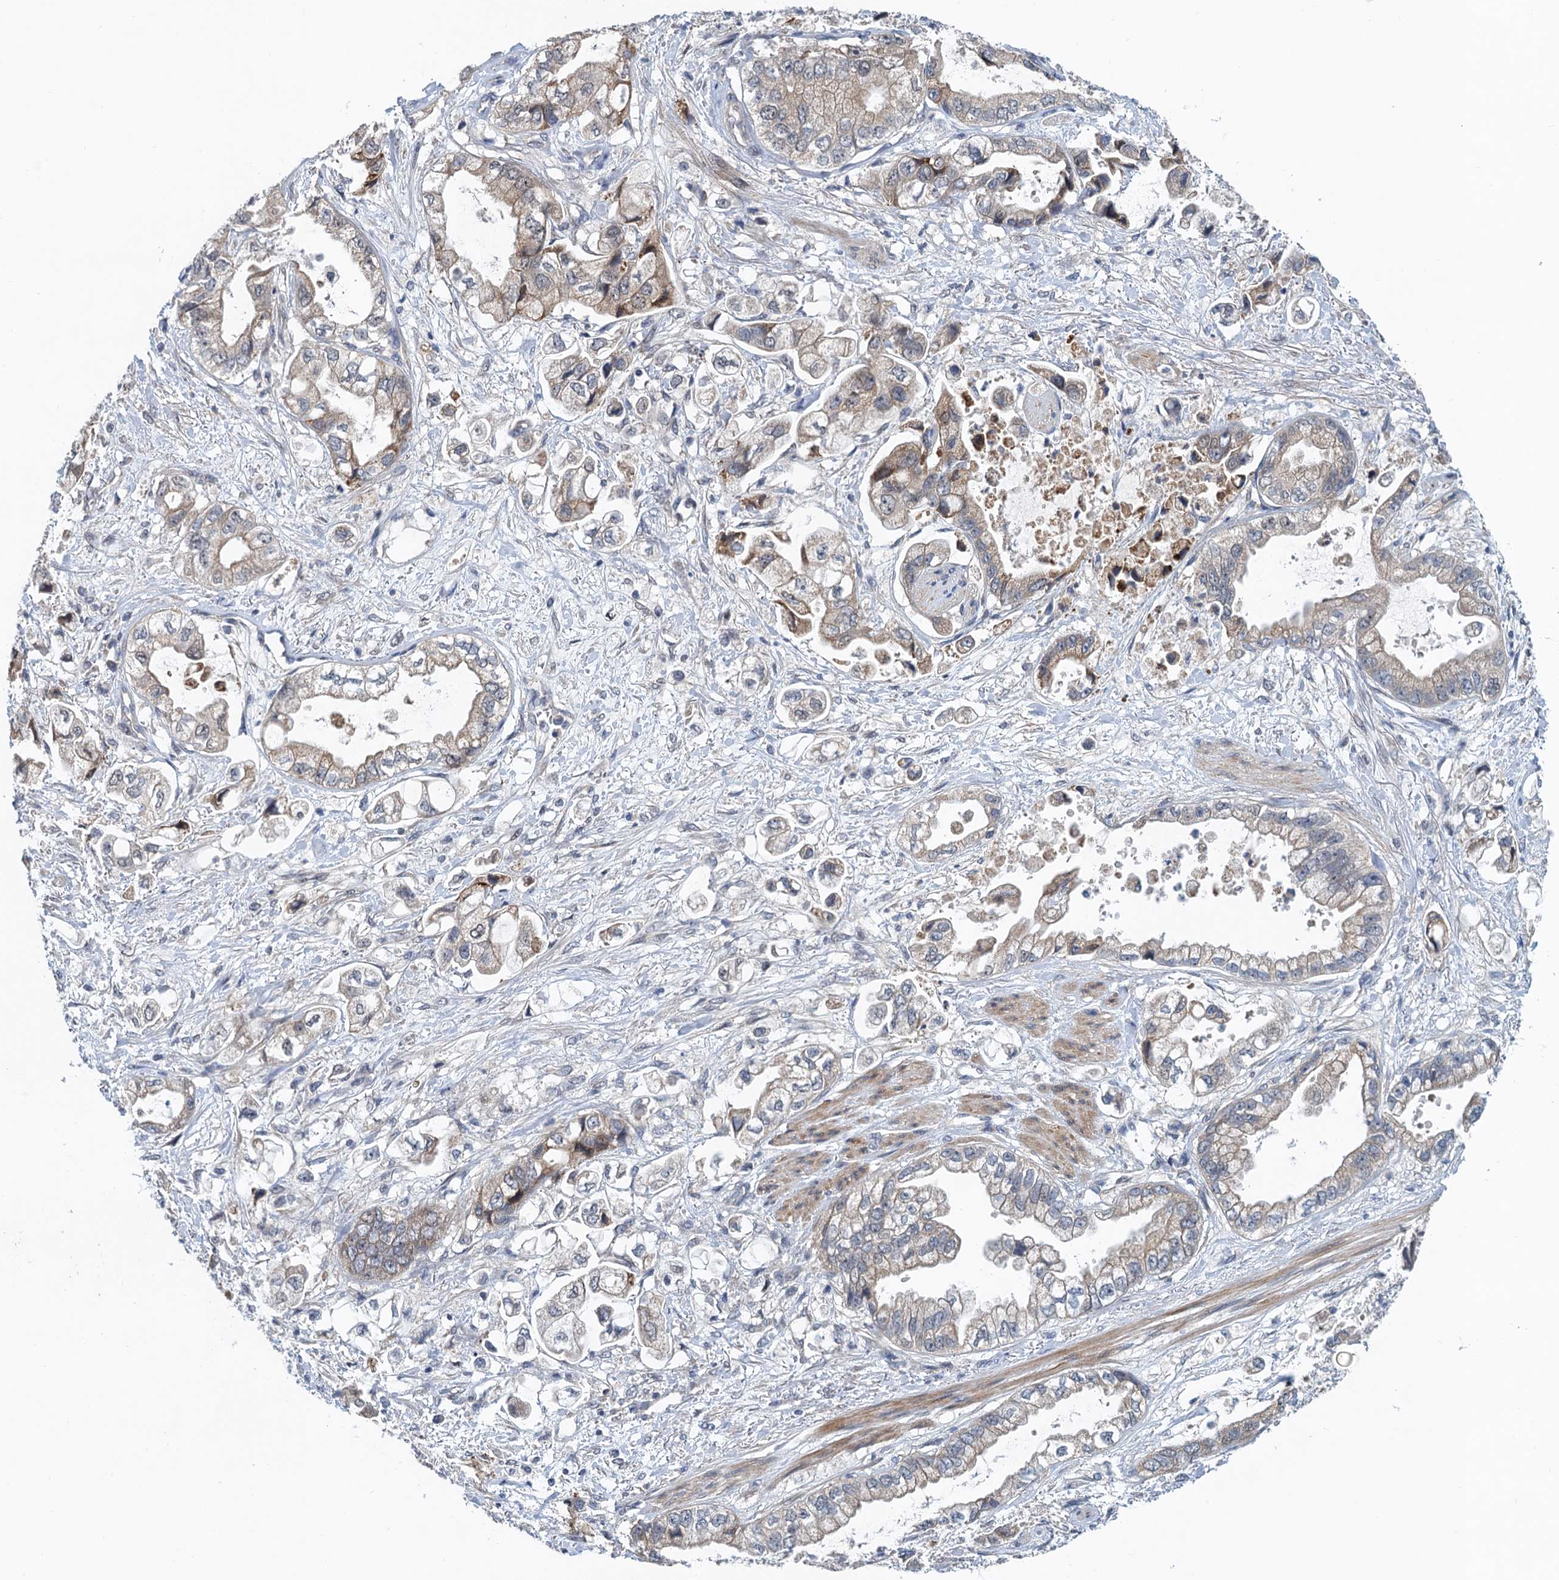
{"staining": {"intensity": "weak", "quantity": "<25%", "location": "cytoplasmic/membranous"}, "tissue": "stomach cancer", "cell_type": "Tumor cells", "image_type": "cancer", "snomed": [{"axis": "morphology", "description": "Adenocarcinoma, NOS"}, {"axis": "topography", "description": "Stomach"}], "caption": "Adenocarcinoma (stomach) stained for a protein using immunohistochemistry (IHC) exhibits no staining tumor cells.", "gene": "MDM1", "patient": {"sex": "male", "age": 62}}